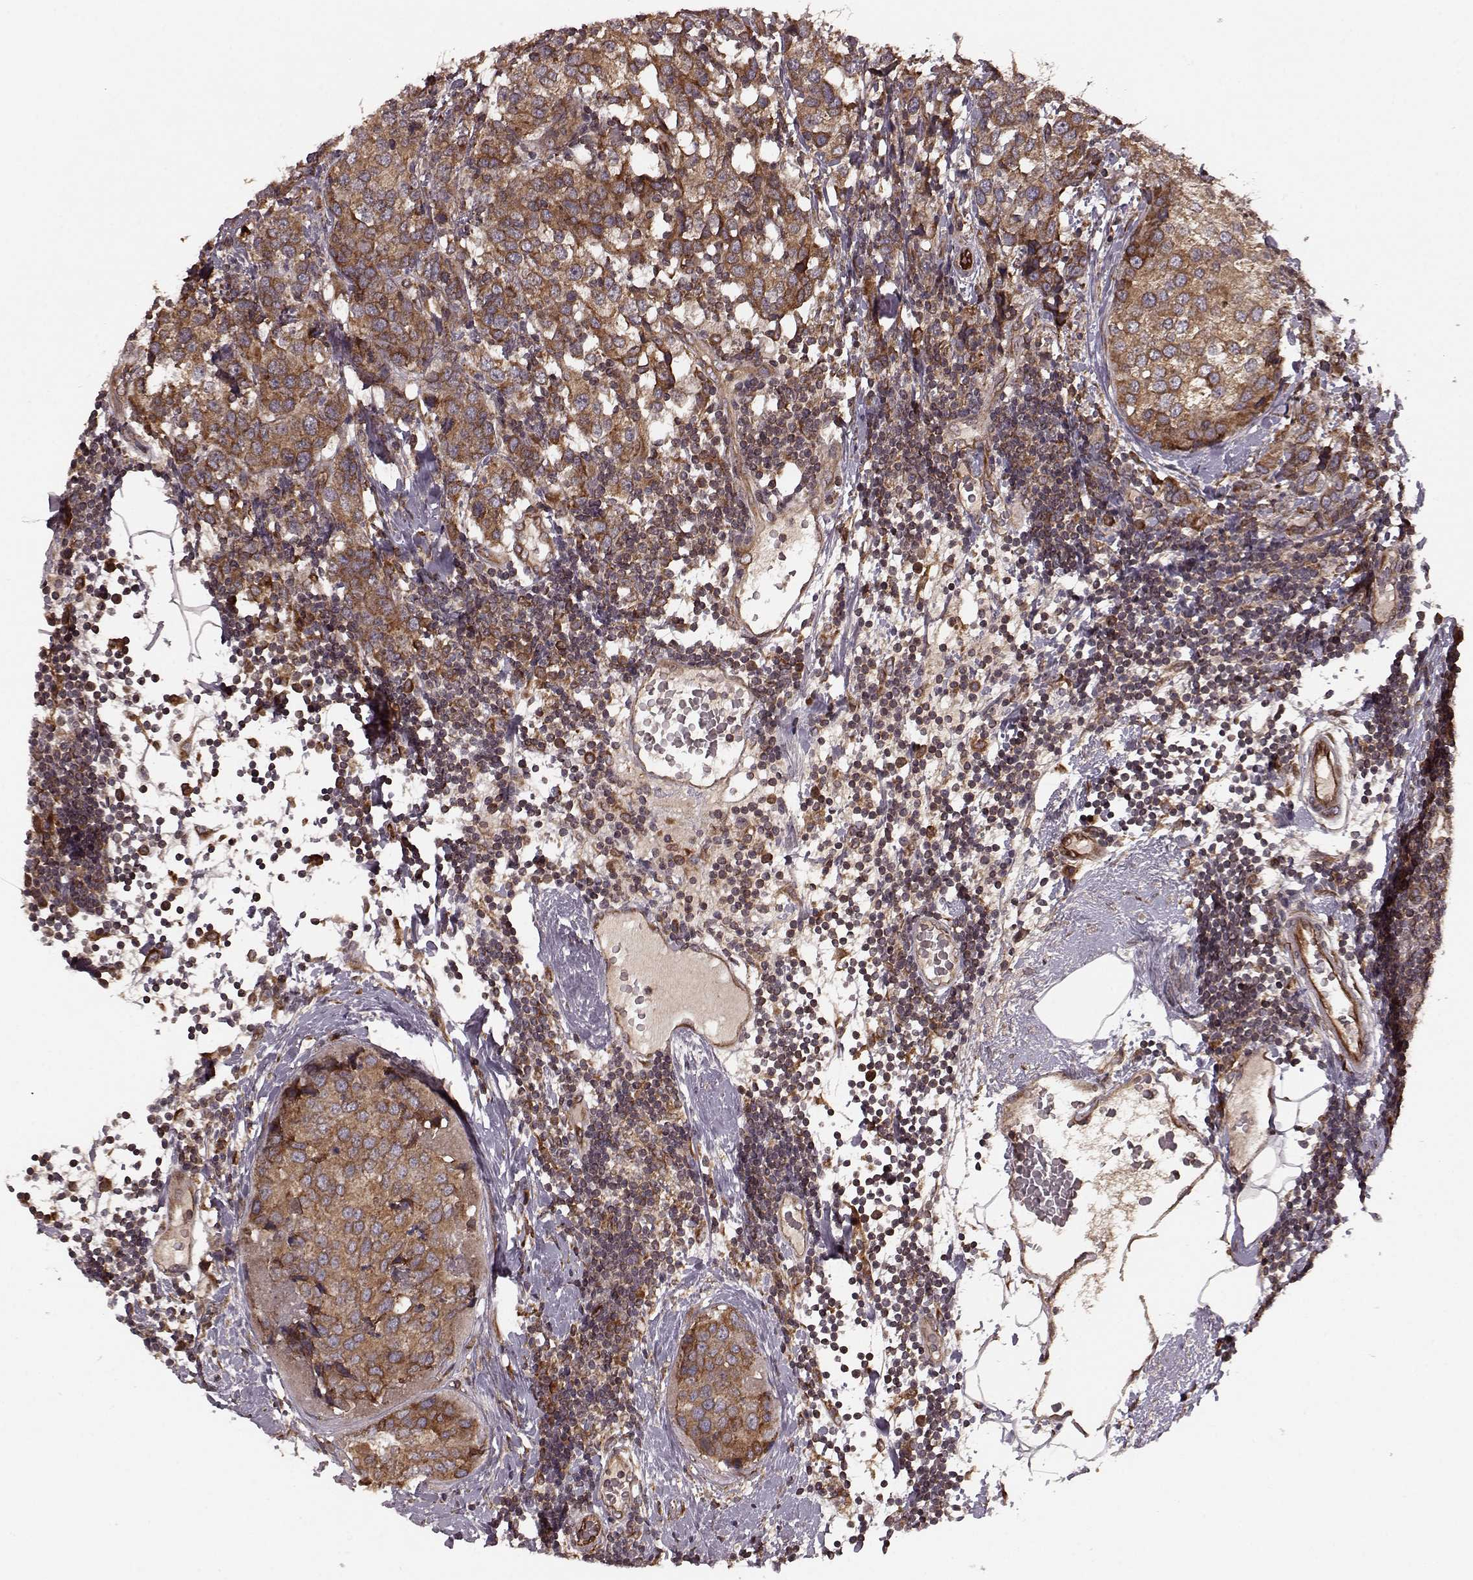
{"staining": {"intensity": "strong", "quantity": ">75%", "location": "cytoplasmic/membranous"}, "tissue": "breast cancer", "cell_type": "Tumor cells", "image_type": "cancer", "snomed": [{"axis": "morphology", "description": "Lobular carcinoma"}, {"axis": "topography", "description": "Breast"}], "caption": "Protein analysis of breast cancer (lobular carcinoma) tissue reveals strong cytoplasmic/membranous staining in about >75% of tumor cells.", "gene": "AGPAT1", "patient": {"sex": "female", "age": 59}}